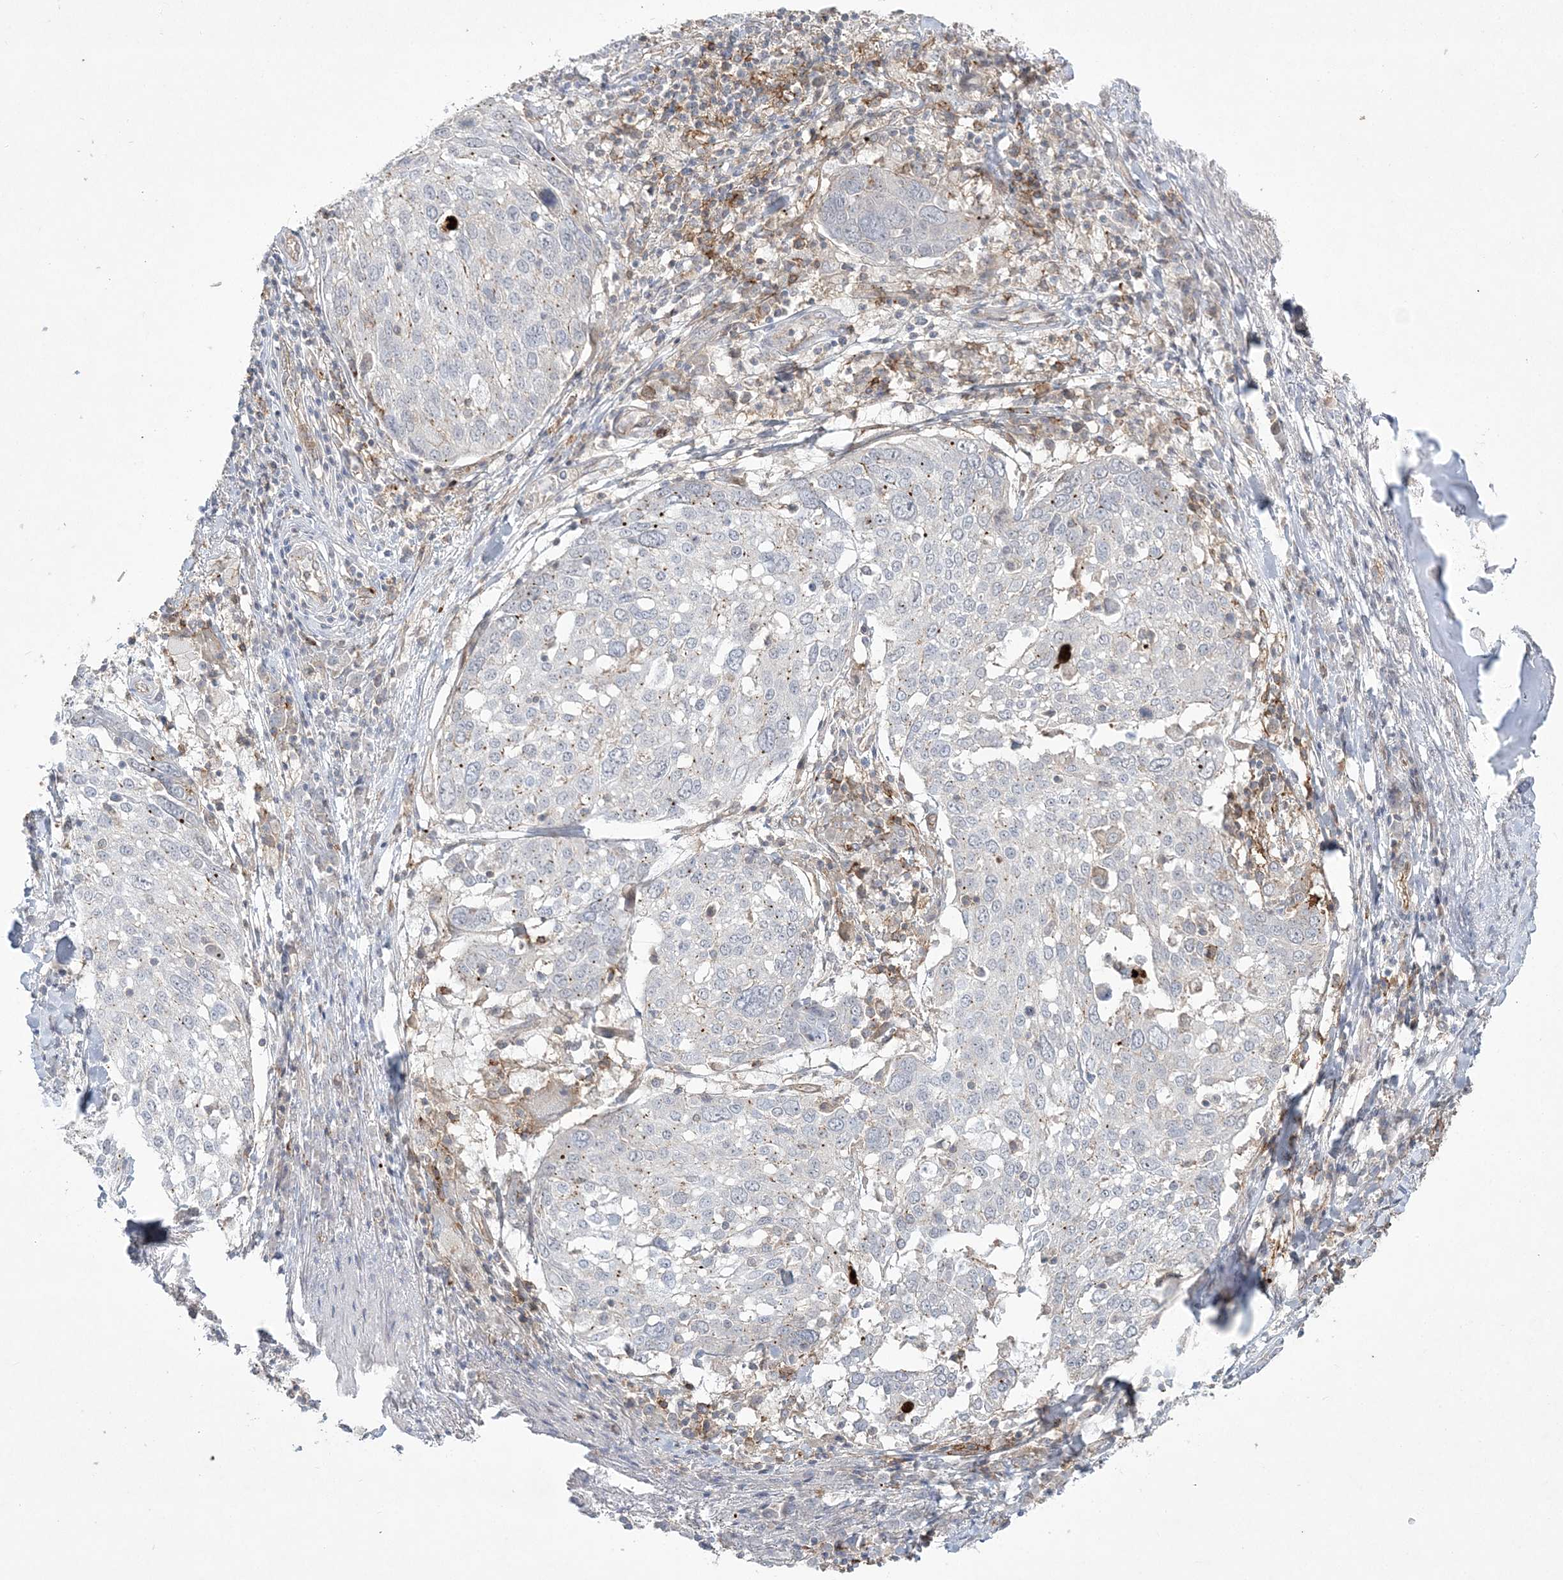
{"staining": {"intensity": "weak", "quantity": "<25%", "location": "cytoplasmic/membranous"}, "tissue": "lung cancer", "cell_type": "Tumor cells", "image_type": "cancer", "snomed": [{"axis": "morphology", "description": "Squamous cell carcinoma, NOS"}, {"axis": "topography", "description": "Lung"}], "caption": "A photomicrograph of lung cancer (squamous cell carcinoma) stained for a protein reveals no brown staining in tumor cells. (IHC, brightfield microscopy, high magnification).", "gene": "ADAMTS12", "patient": {"sex": "male", "age": 65}}